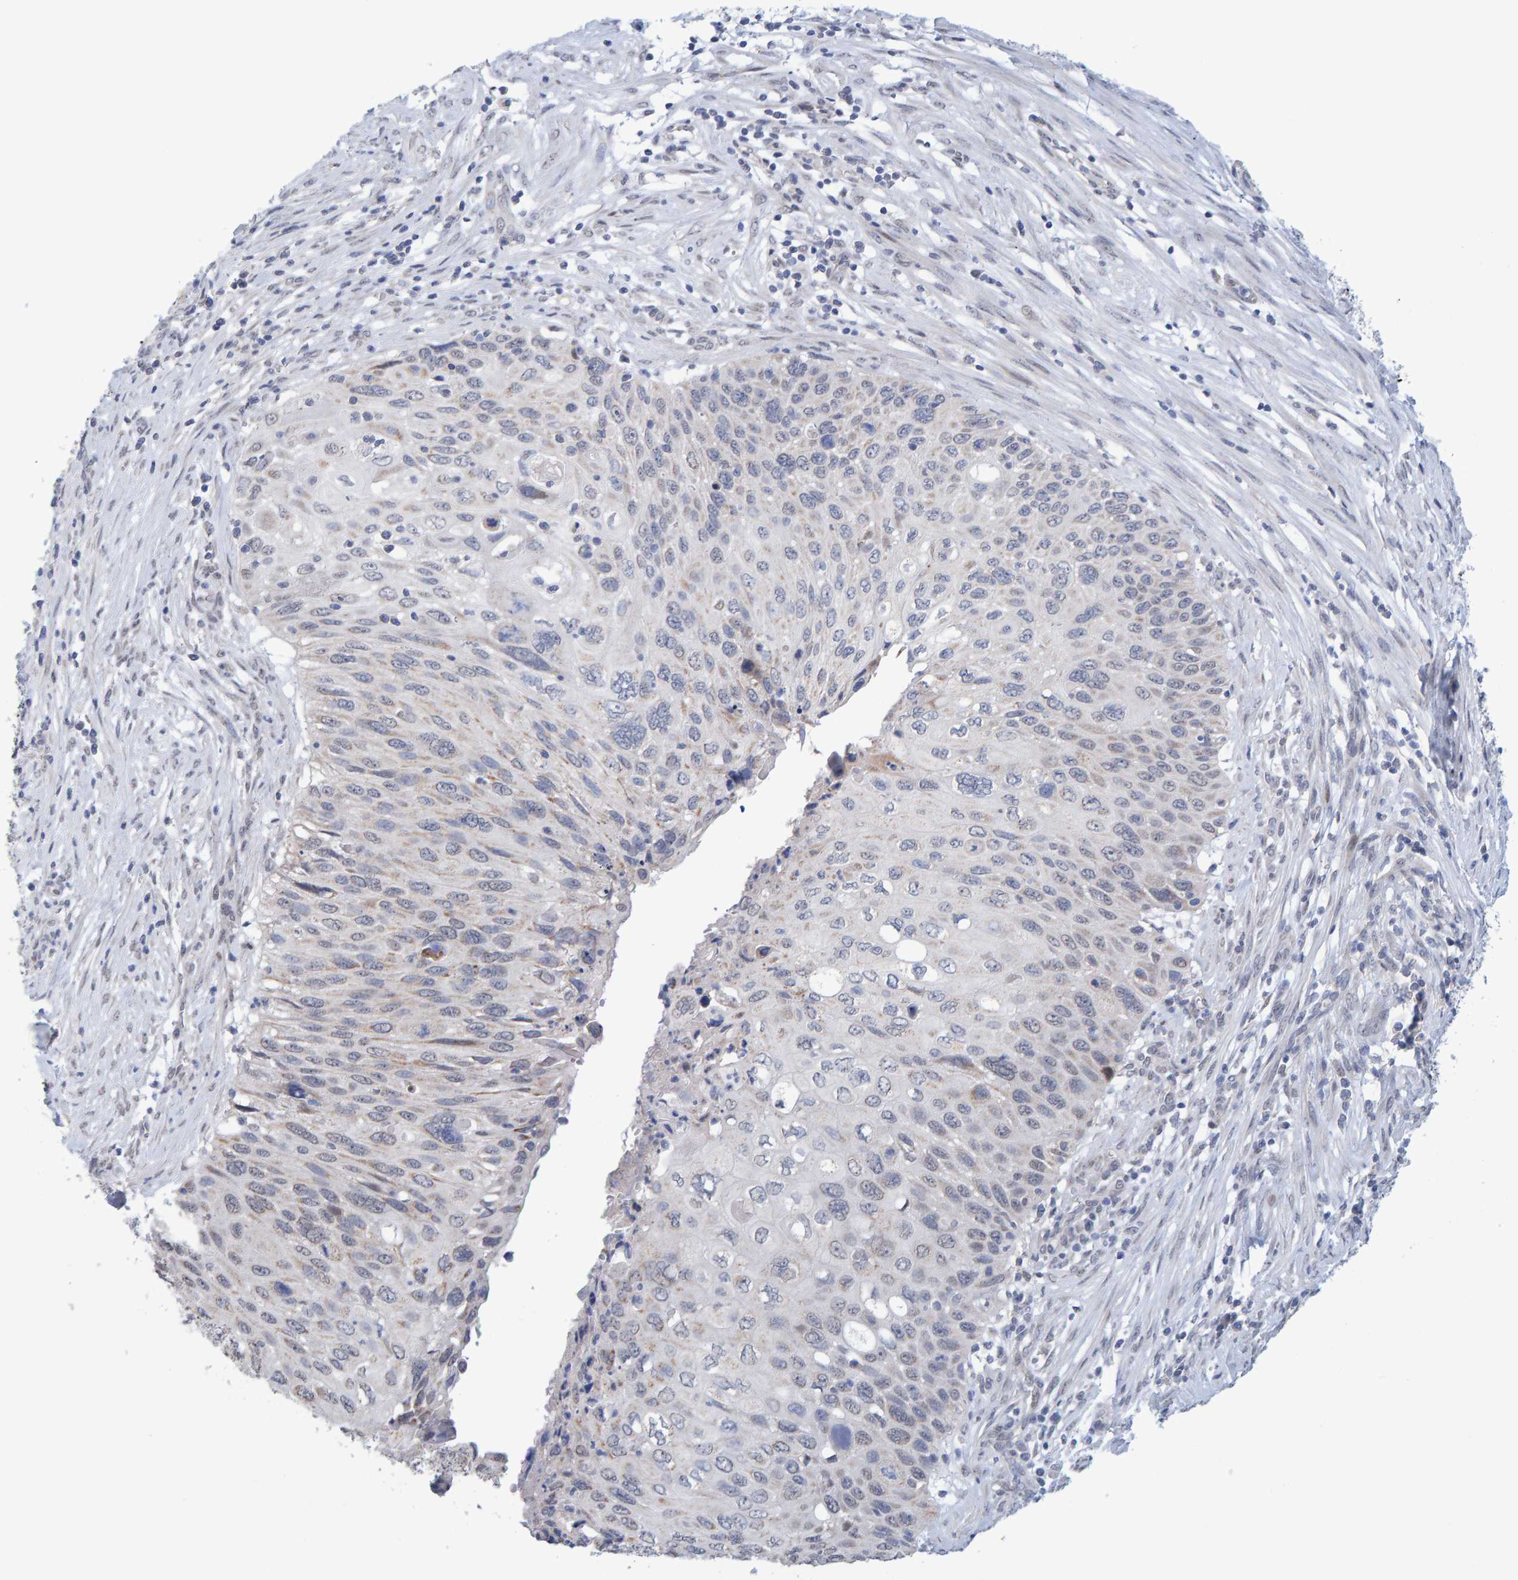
{"staining": {"intensity": "weak", "quantity": "<25%", "location": "cytoplasmic/membranous"}, "tissue": "cervical cancer", "cell_type": "Tumor cells", "image_type": "cancer", "snomed": [{"axis": "morphology", "description": "Squamous cell carcinoma, NOS"}, {"axis": "topography", "description": "Cervix"}], "caption": "IHC of human cervical squamous cell carcinoma demonstrates no staining in tumor cells. Nuclei are stained in blue.", "gene": "USP43", "patient": {"sex": "female", "age": 70}}